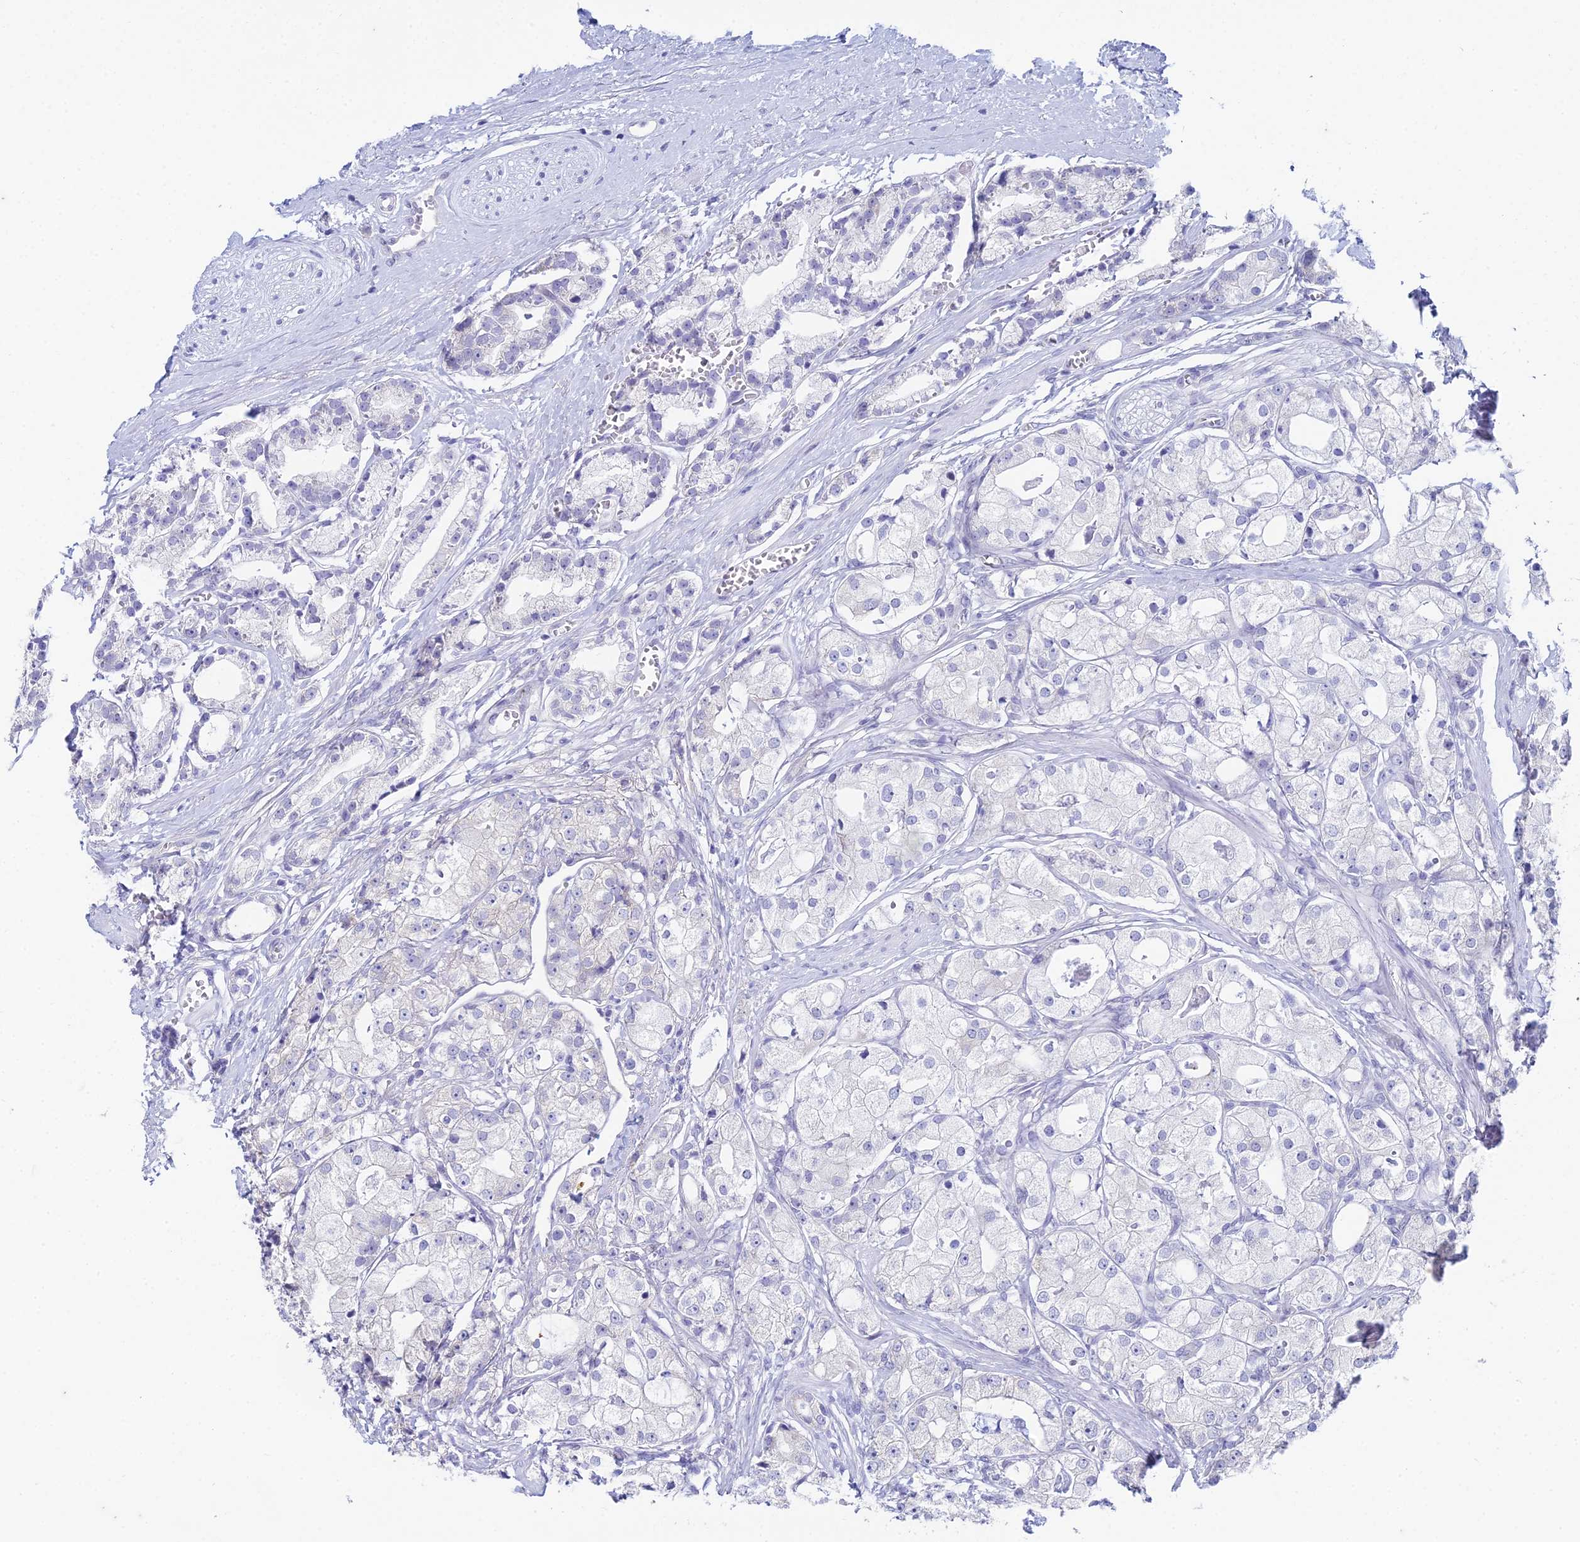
{"staining": {"intensity": "negative", "quantity": "none", "location": "none"}, "tissue": "prostate cancer", "cell_type": "Tumor cells", "image_type": "cancer", "snomed": [{"axis": "morphology", "description": "Adenocarcinoma, High grade"}, {"axis": "topography", "description": "Prostate"}], "caption": "High magnification brightfield microscopy of prostate adenocarcinoma (high-grade) stained with DAB (3,3'-diaminobenzidine) (brown) and counterstained with hematoxylin (blue): tumor cells show no significant staining.", "gene": "EEF2KMT", "patient": {"sex": "male", "age": 71}}